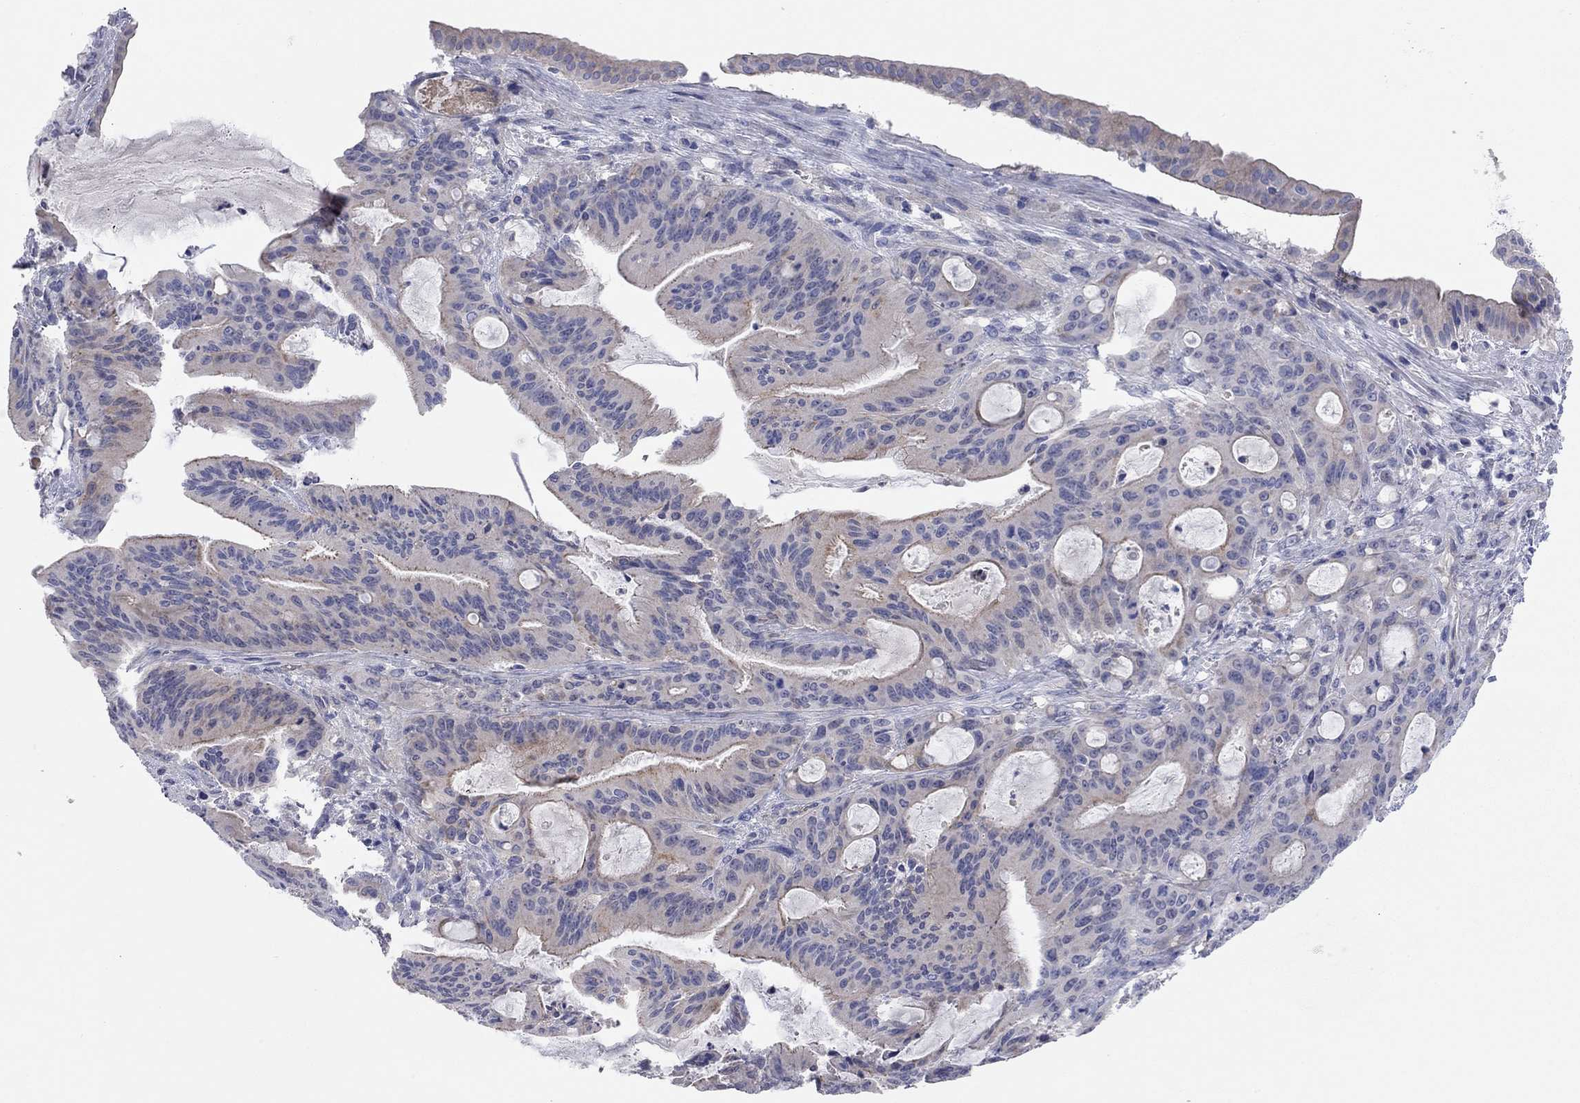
{"staining": {"intensity": "moderate", "quantity": "<25%", "location": "cytoplasmic/membranous"}, "tissue": "liver cancer", "cell_type": "Tumor cells", "image_type": "cancer", "snomed": [{"axis": "morphology", "description": "Cholangiocarcinoma"}, {"axis": "topography", "description": "Liver"}], "caption": "The image shows a brown stain indicating the presence of a protein in the cytoplasmic/membranous of tumor cells in liver cancer (cholangiocarcinoma).", "gene": "KCNB1", "patient": {"sex": "female", "age": 73}}